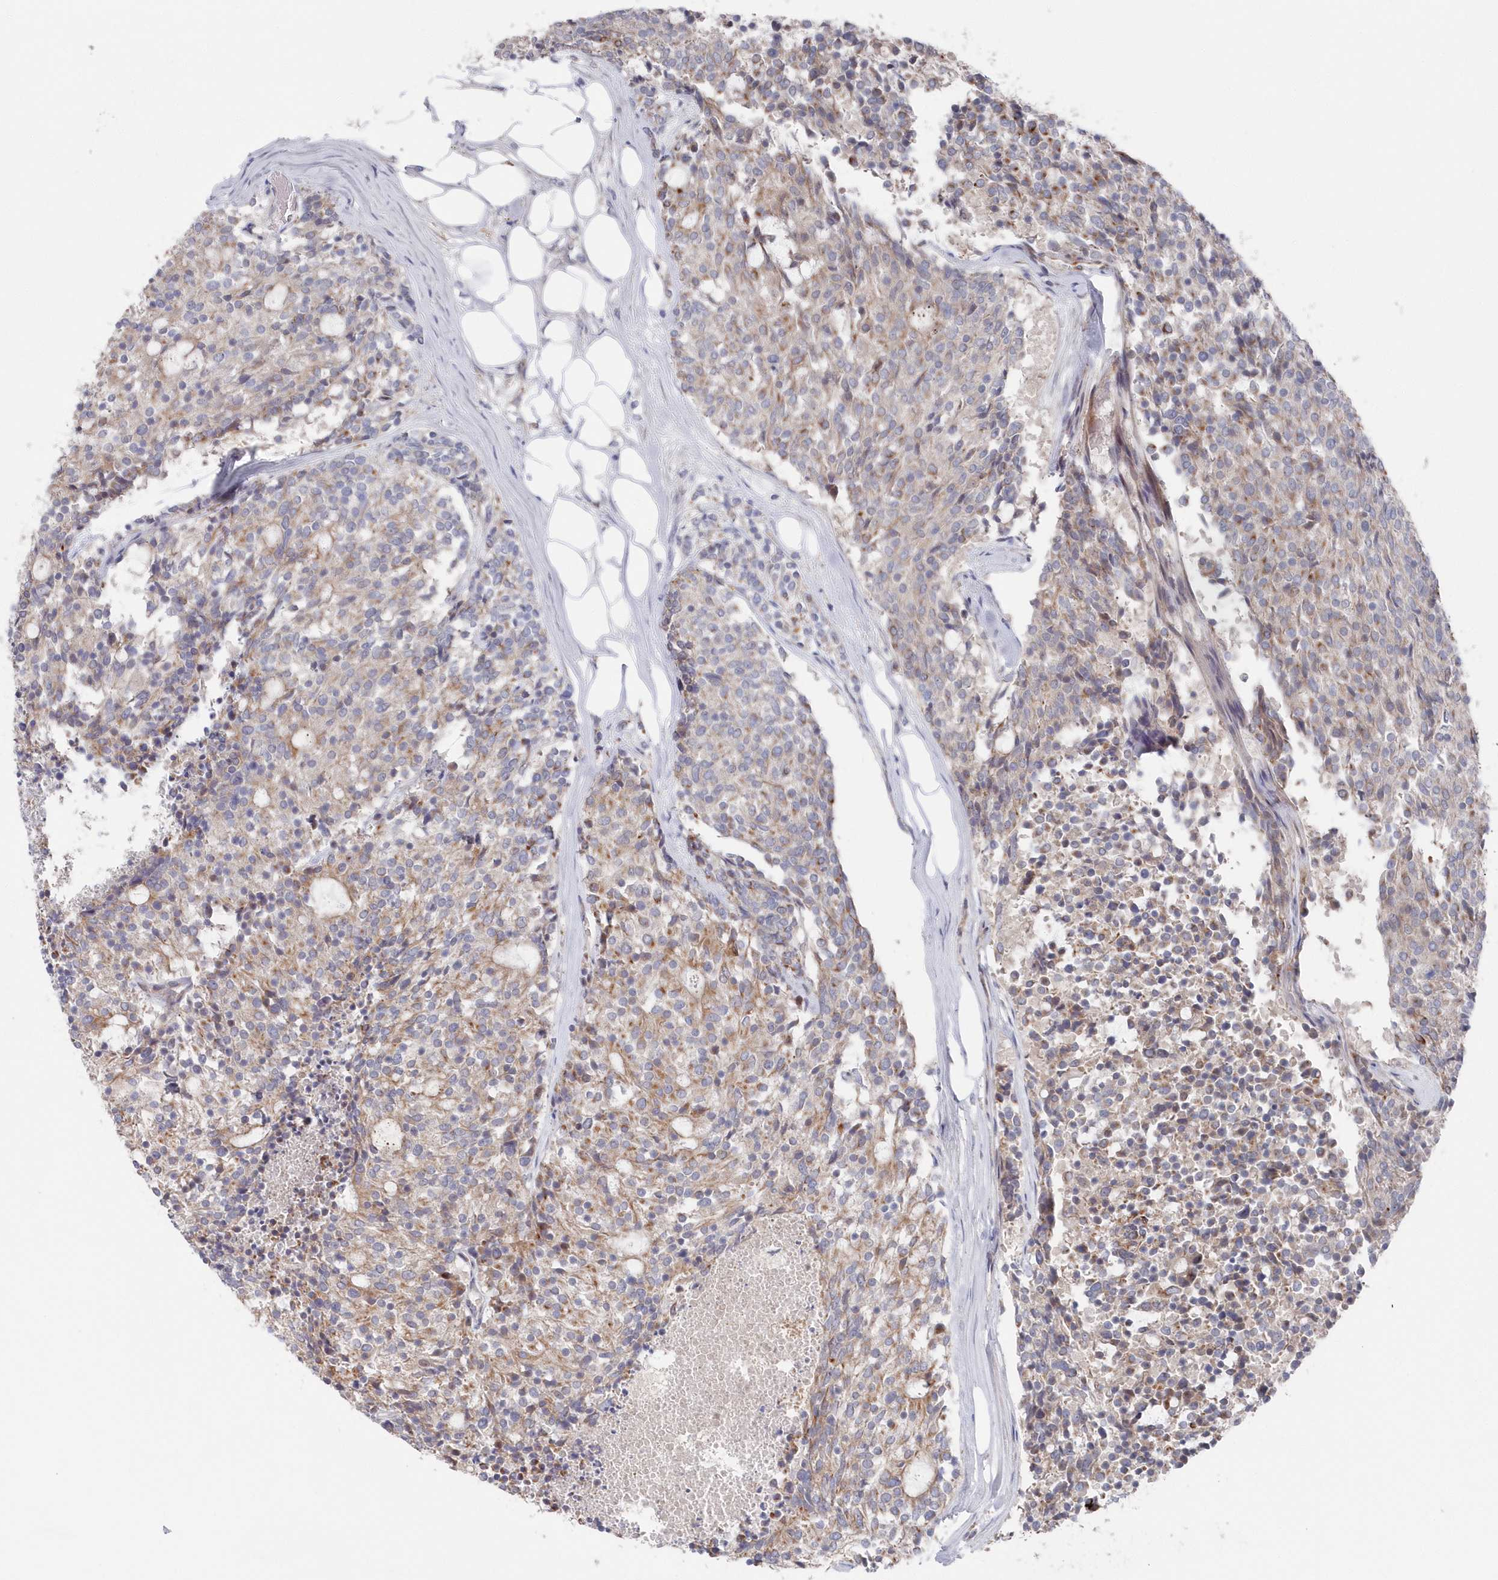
{"staining": {"intensity": "weak", "quantity": "25%-75%", "location": "cytoplasmic/membranous"}, "tissue": "carcinoid", "cell_type": "Tumor cells", "image_type": "cancer", "snomed": [{"axis": "morphology", "description": "Carcinoid, malignant, NOS"}, {"axis": "topography", "description": "Pancreas"}], "caption": "Protein staining by immunohistochemistry (IHC) displays weak cytoplasmic/membranous staining in about 25%-75% of tumor cells in carcinoid.", "gene": "KIAA1586", "patient": {"sex": "female", "age": 54}}